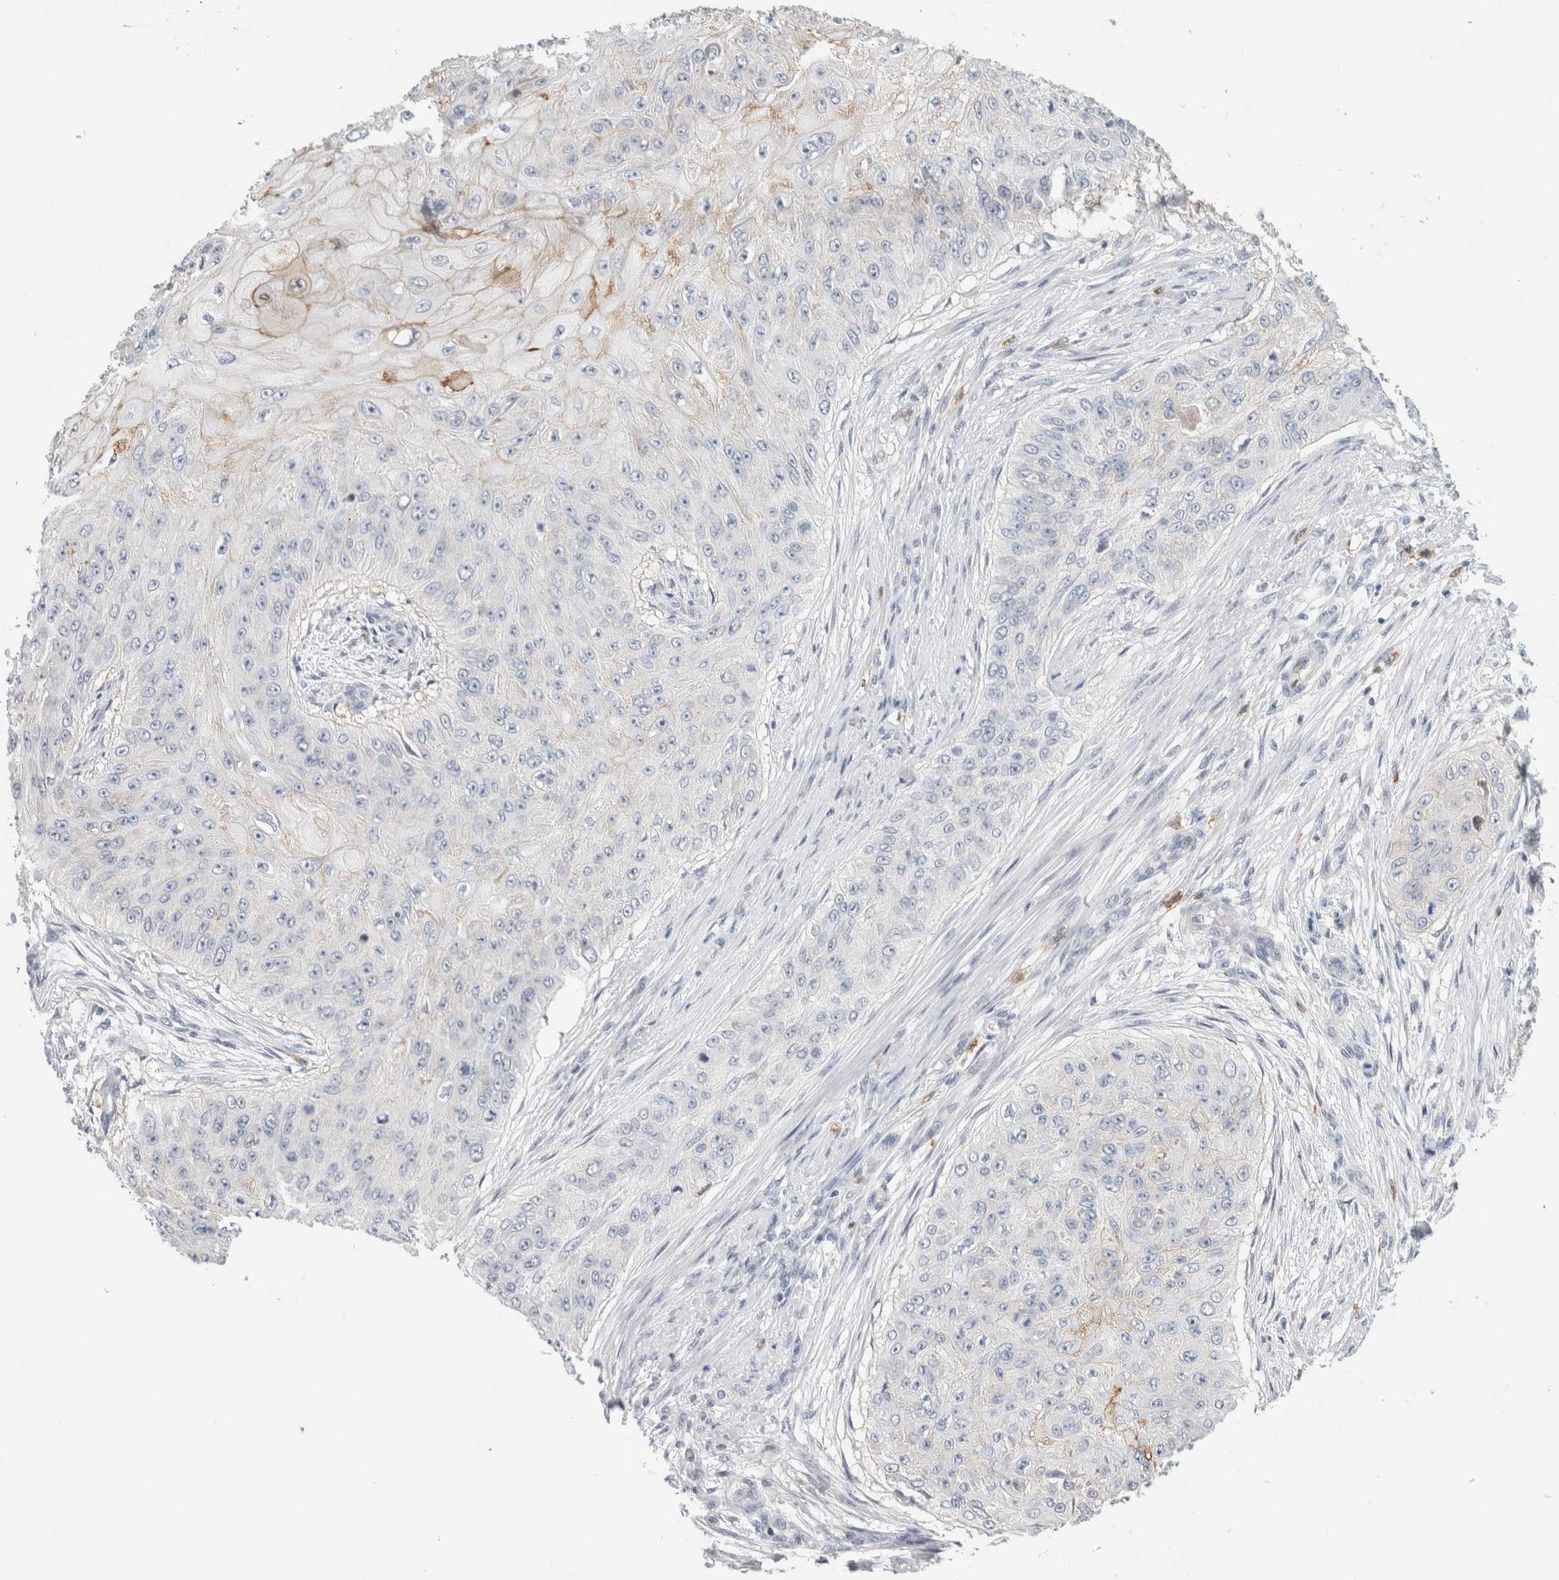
{"staining": {"intensity": "weak", "quantity": "<25%", "location": "cytoplasmic/membranous"}, "tissue": "skin cancer", "cell_type": "Tumor cells", "image_type": "cancer", "snomed": [{"axis": "morphology", "description": "Squamous cell carcinoma, NOS"}, {"axis": "topography", "description": "Skin"}], "caption": "An image of human skin cancer (squamous cell carcinoma) is negative for staining in tumor cells.", "gene": "P2RY2", "patient": {"sex": "female", "age": 80}}